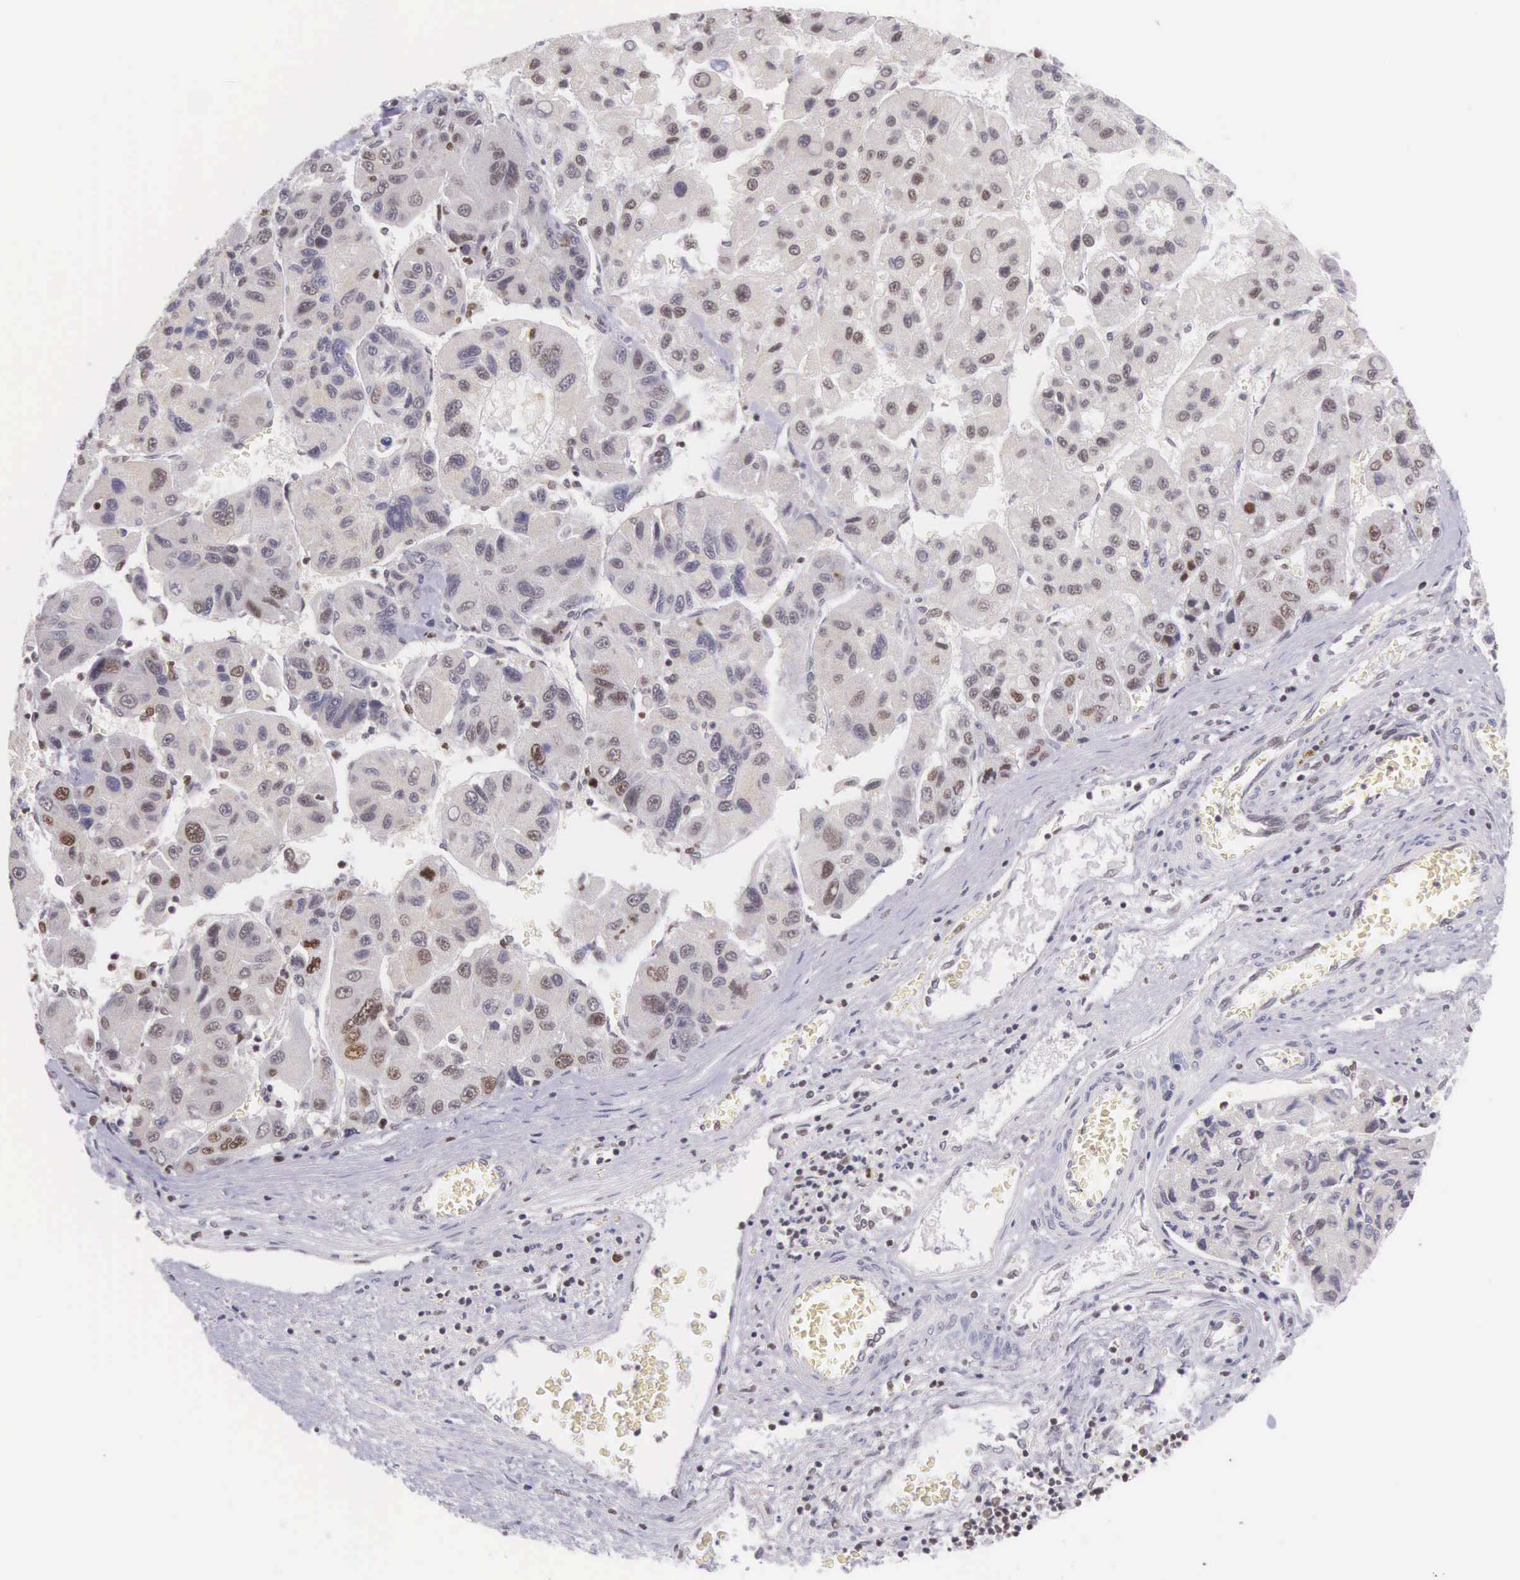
{"staining": {"intensity": "moderate", "quantity": "25%-75%", "location": "nuclear"}, "tissue": "liver cancer", "cell_type": "Tumor cells", "image_type": "cancer", "snomed": [{"axis": "morphology", "description": "Carcinoma, Hepatocellular, NOS"}, {"axis": "topography", "description": "Liver"}], "caption": "The photomicrograph demonstrates staining of hepatocellular carcinoma (liver), revealing moderate nuclear protein positivity (brown color) within tumor cells.", "gene": "VRK1", "patient": {"sex": "male", "age": 64}}